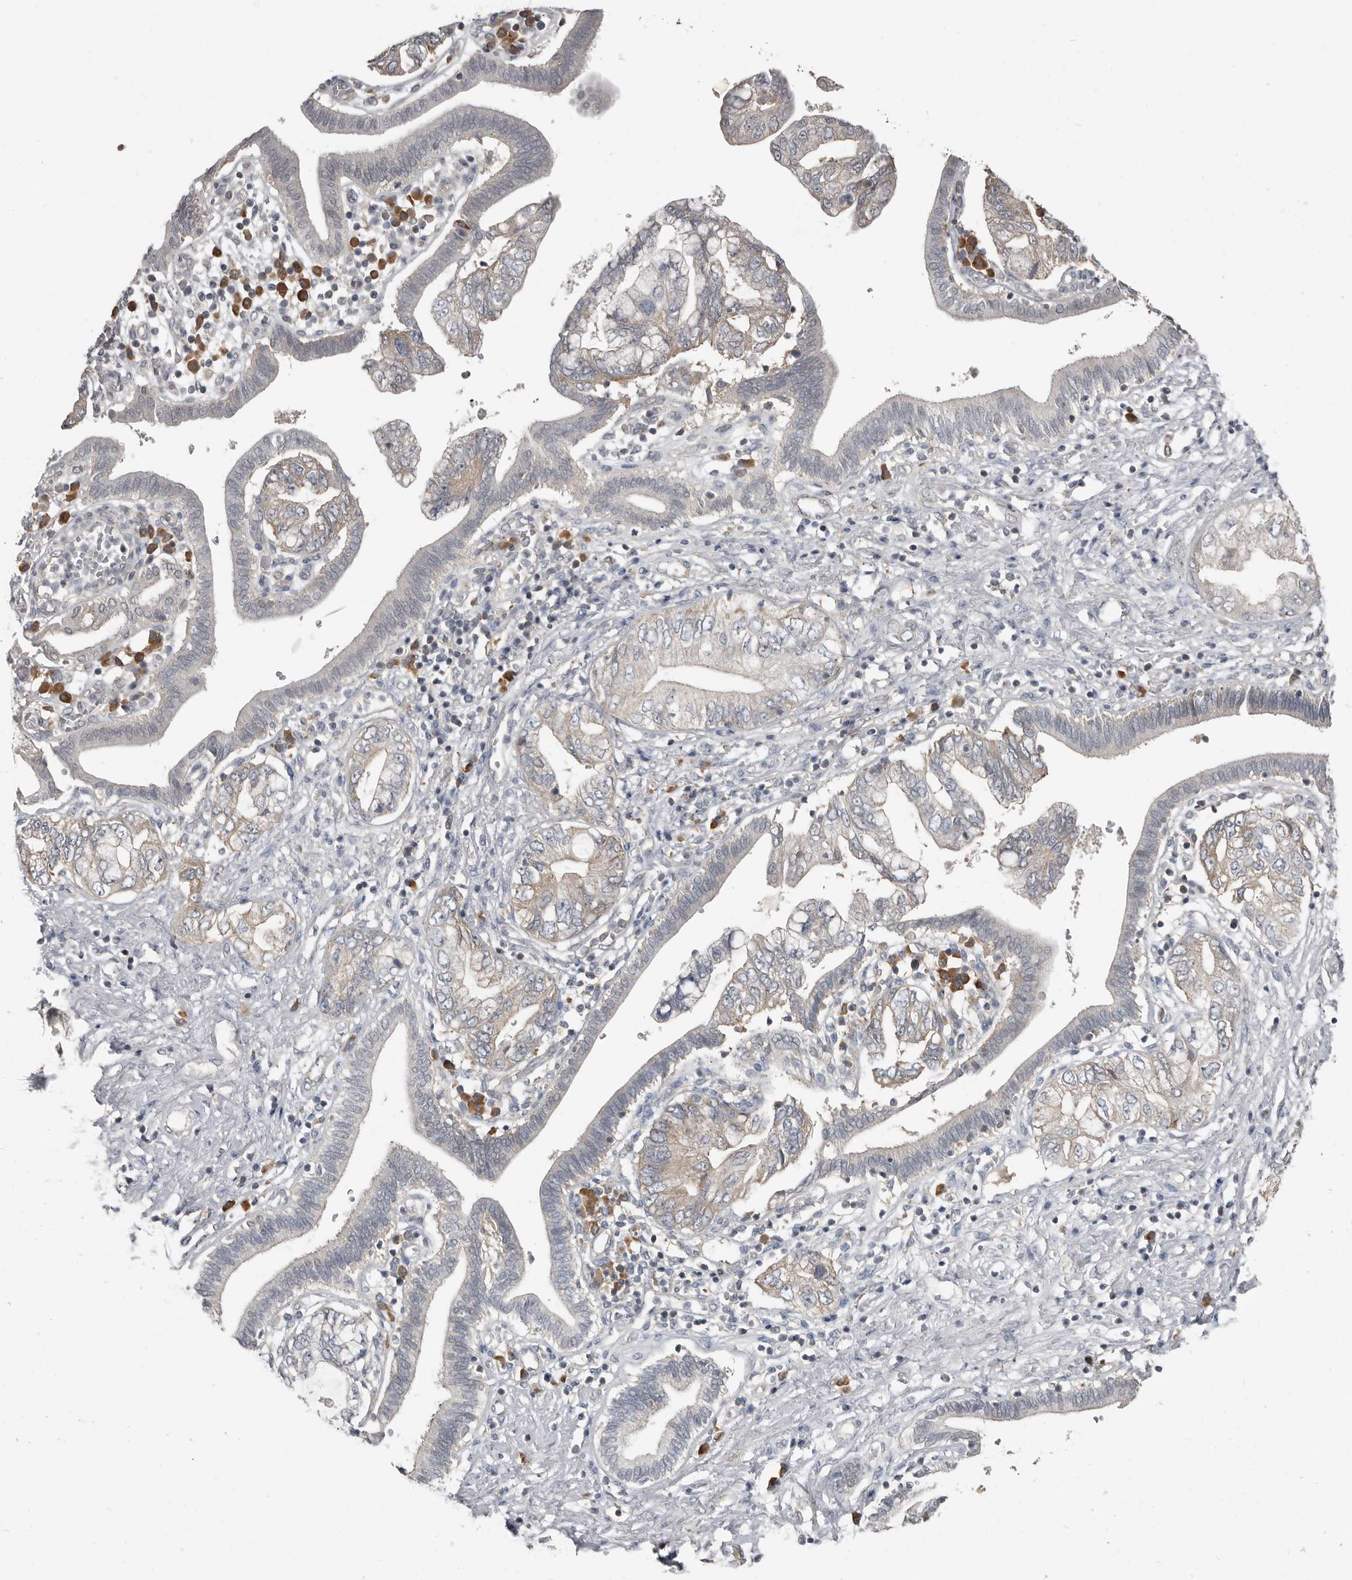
{"staining": {"intensity": "weak", "quantity": "<25%", "location": "cytoplasmic/membranous"}, "tissue": "pancreatic cancer", "cell_type": "Tumor cells", "image_type": "cancer", "snomed": [{"axis": "morphology", "description": "Adenocarcinoma, NOS"}, {"axis": "topography", "description": "Pancreas"}], "caption": "Tumor cells are negative for protein expression in human pancreatic cancer.", "gene": "AKNAD1", "patient": {"sex": "female", "age": 73}}